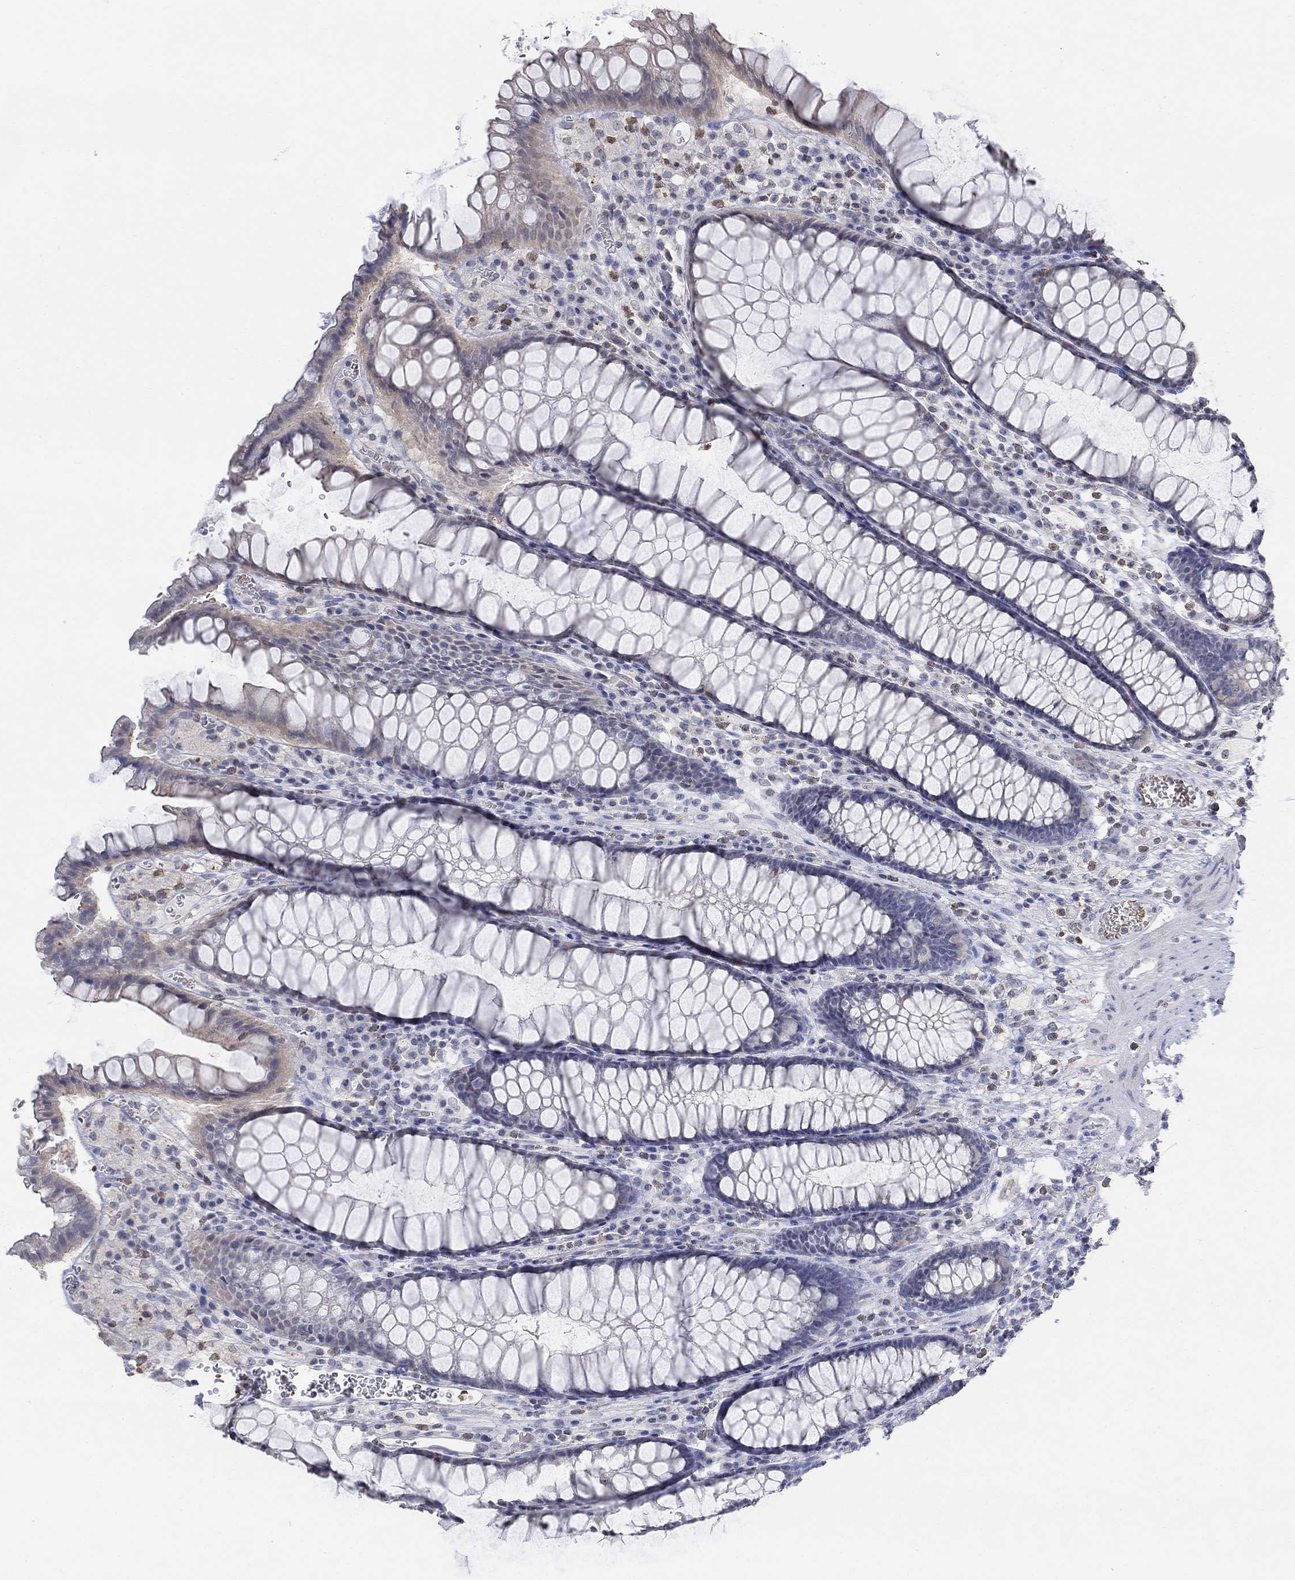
{"staining": {"intensity": "negative", "quantity": "none", "location": "none"}, "tissue": "rectum", "cell_type": "Glandular cells", "image_type": "normal", "snomed": [{"axis": "morphology", "description": "Normal tissue, NOS"}, {"axis": "topography", "description": "Rectum"}], "caption": "Glandular cells show no significant protein staining in unremarkable rectum.", "gene": "TMEM255A", "patient": {"sex": "female", "age": 68}}